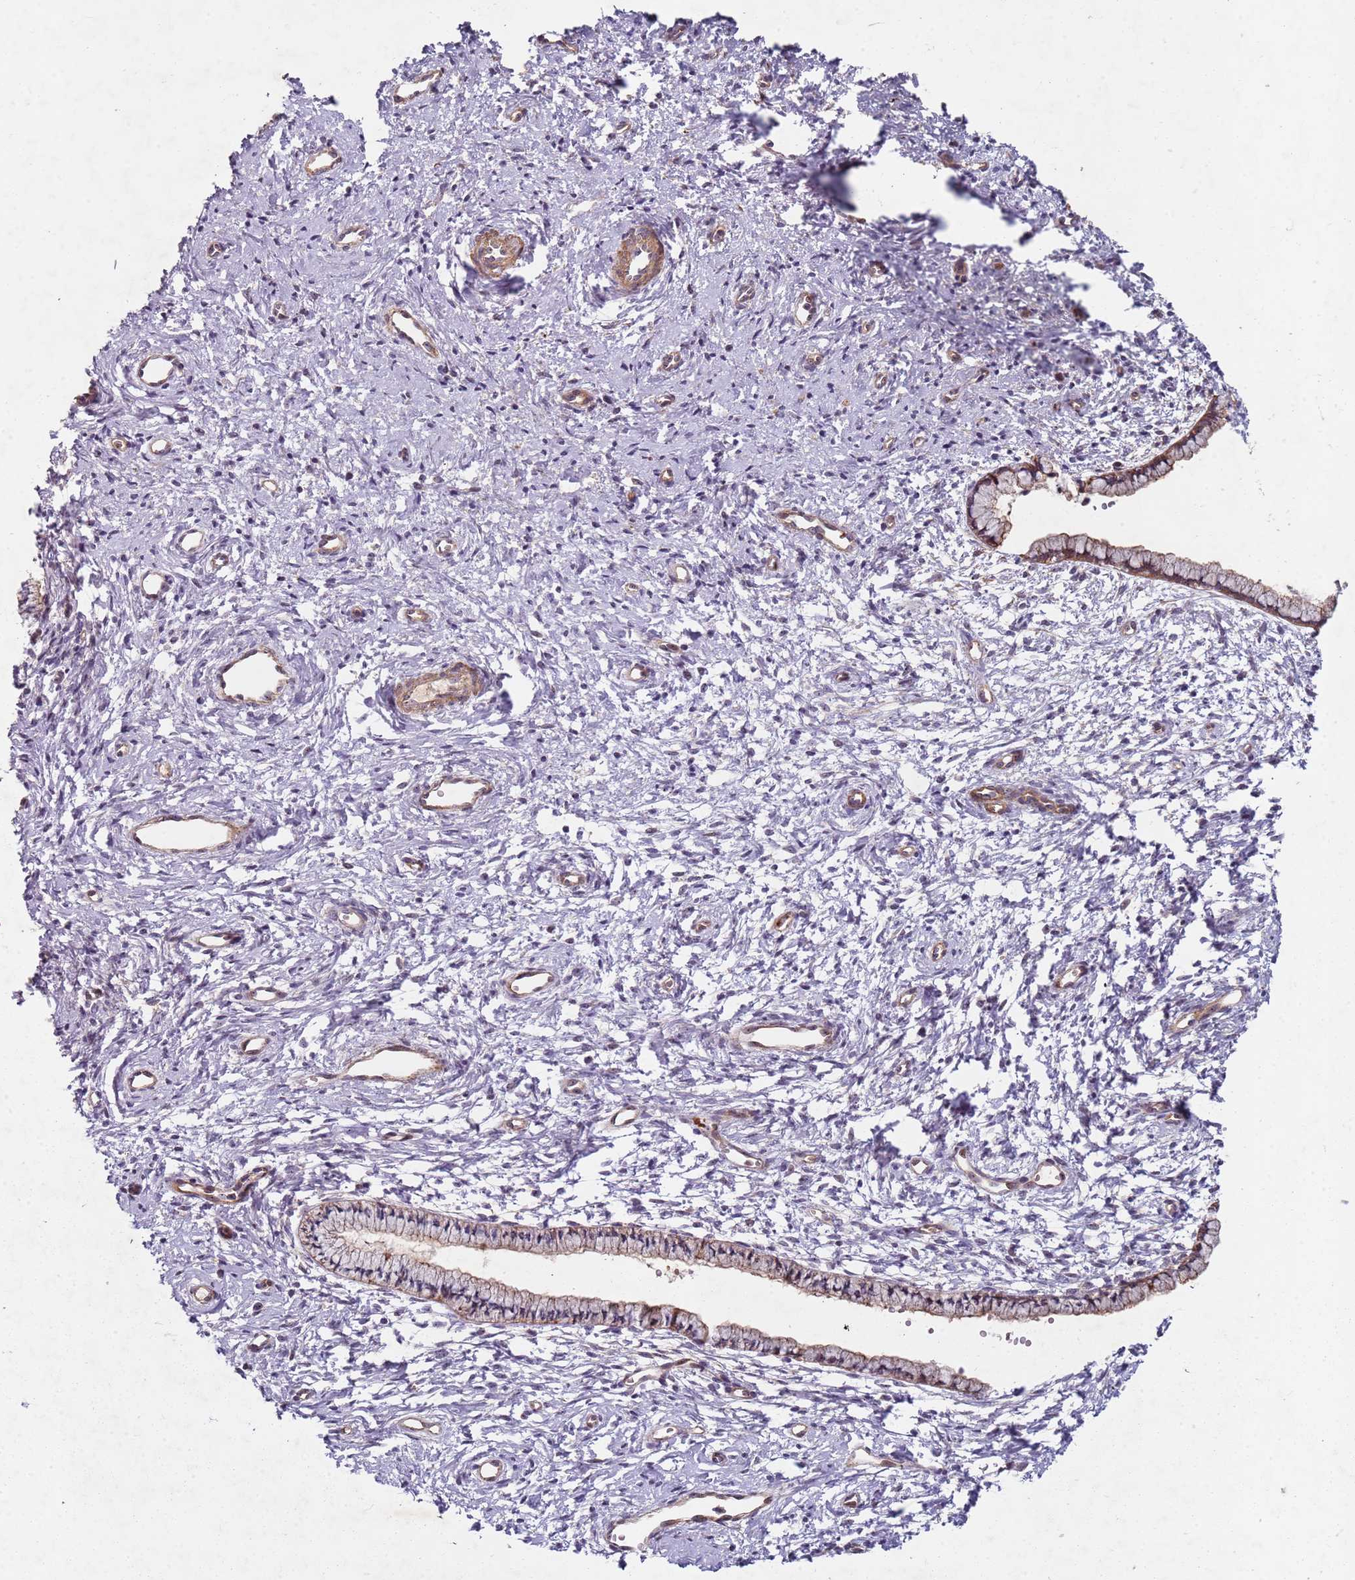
{"staining": {"intensity": "moderate", "quantity": ">75%", "location": "cytoplasmic/membranous"}, "tissue": "cervix", "cell_type": "Glandular cells", "image_type": "normal", "snomed": [{"axis": "morphology", "description": "Normal tissue, NOS"}, {"axis": "topography", "description": "Cervix"}], "caption": "Protein staining exhibits moderate cytoplasmic/membranous expression in approximately >75% of glandular cells in unremarkable cervix. The staining was performed using DAB, with brown indicating positive protein expression. Nuclei are stained blue with hematoxylin.", "gene": "C2CD4B", "patient": {"sex": "female", "age": 57}}